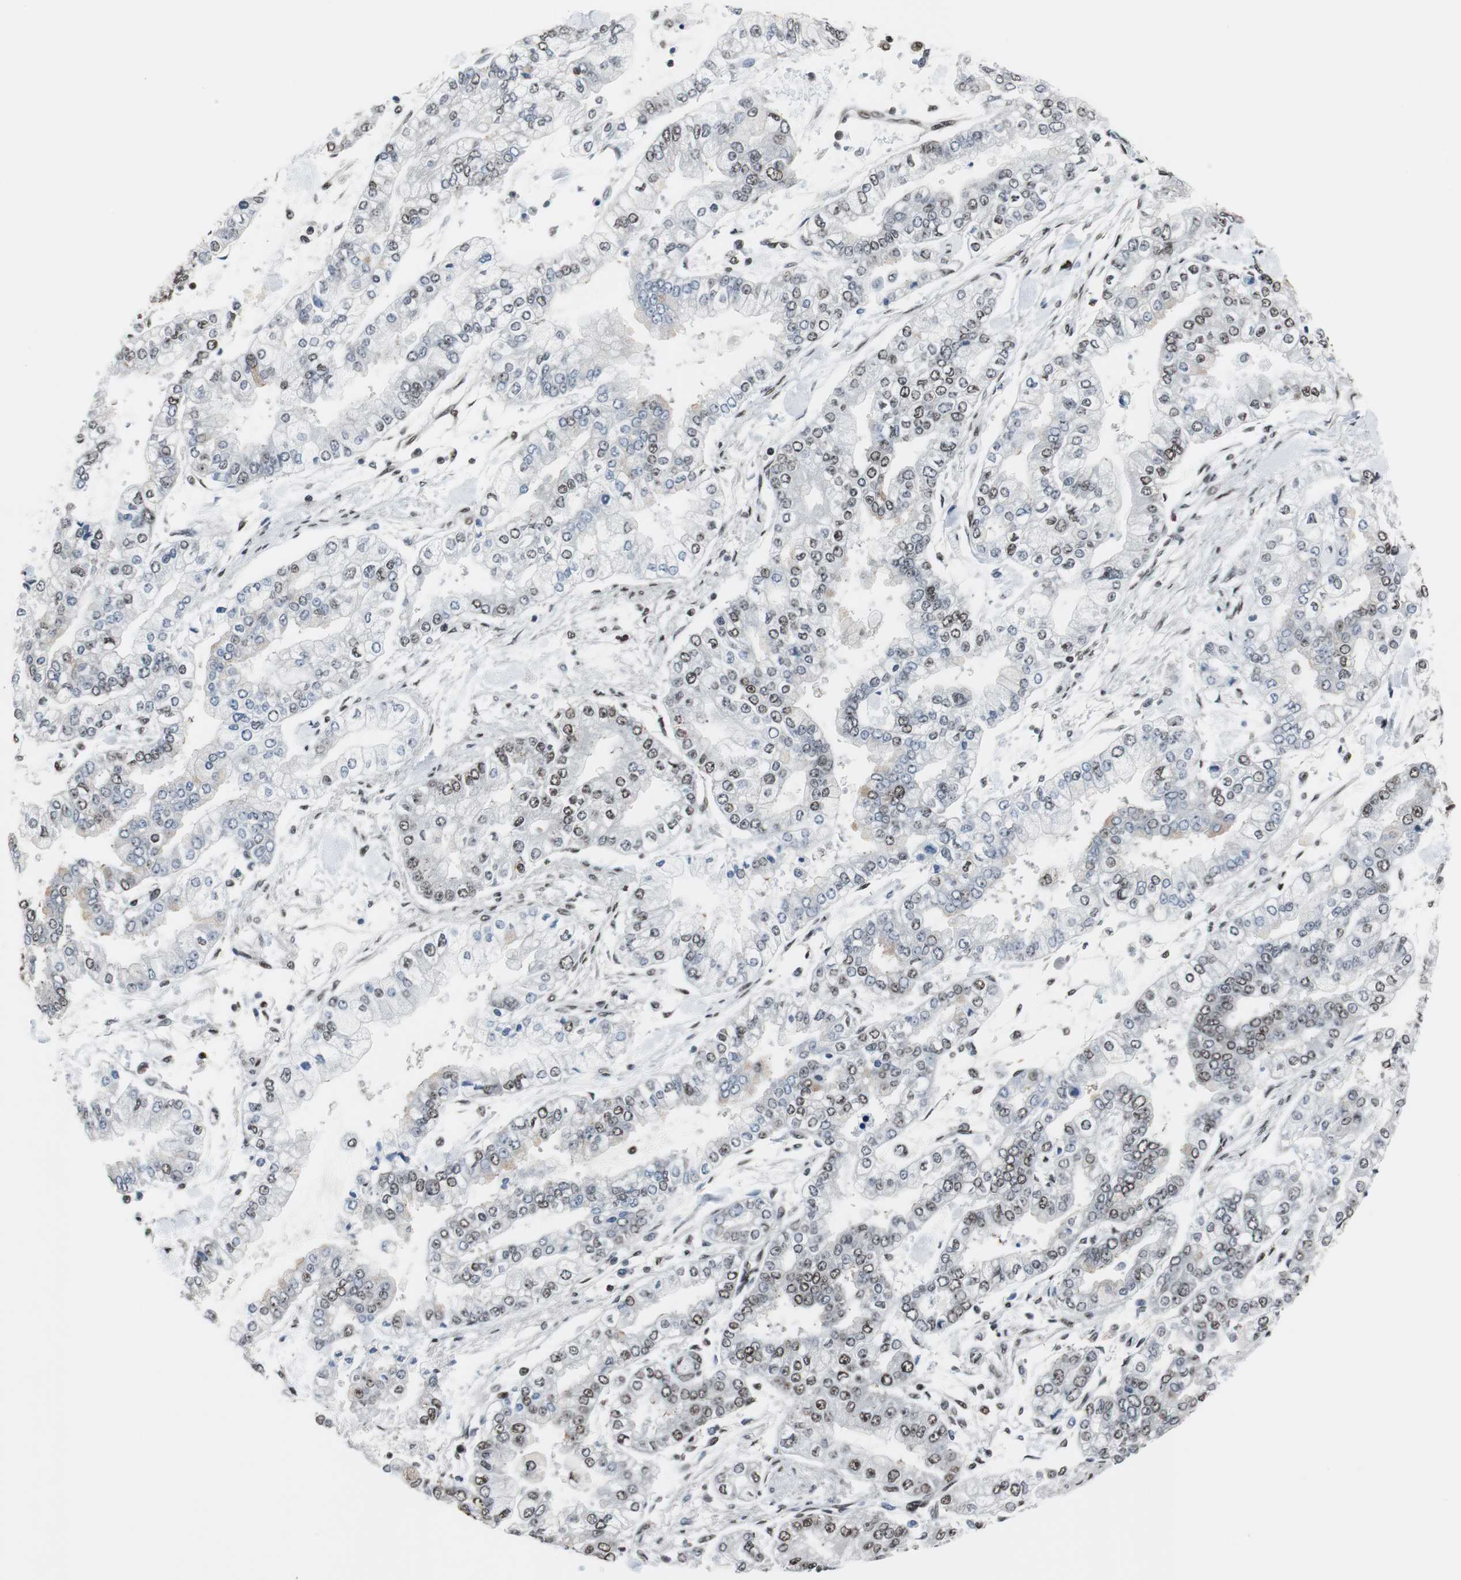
{"staining": {"intensity": "moderate", "quantity": "25%-75%", "location": "nuclear"}, "tissue": "stomach cancer", "cell_type": "Tumor cells", "image_type": "cancer", "snomed": [{"axis": "morphology", "description": "Normal tissue, NOS"}, {"axis": "morphology", "description": "Adenocarcinoma, NOS"}, {"axis": "topography", "description": "Stomach, upper"}, {"axis": "topography", "description": "Stomach"}], "caption": "A medium amount of moderate nuclear positivity is identified in about 25%-75% of tumor cells in stomach adenocarcinoma tissue.", "gene": "CDK9", "patient": {"sex": "male", "age": 76}}